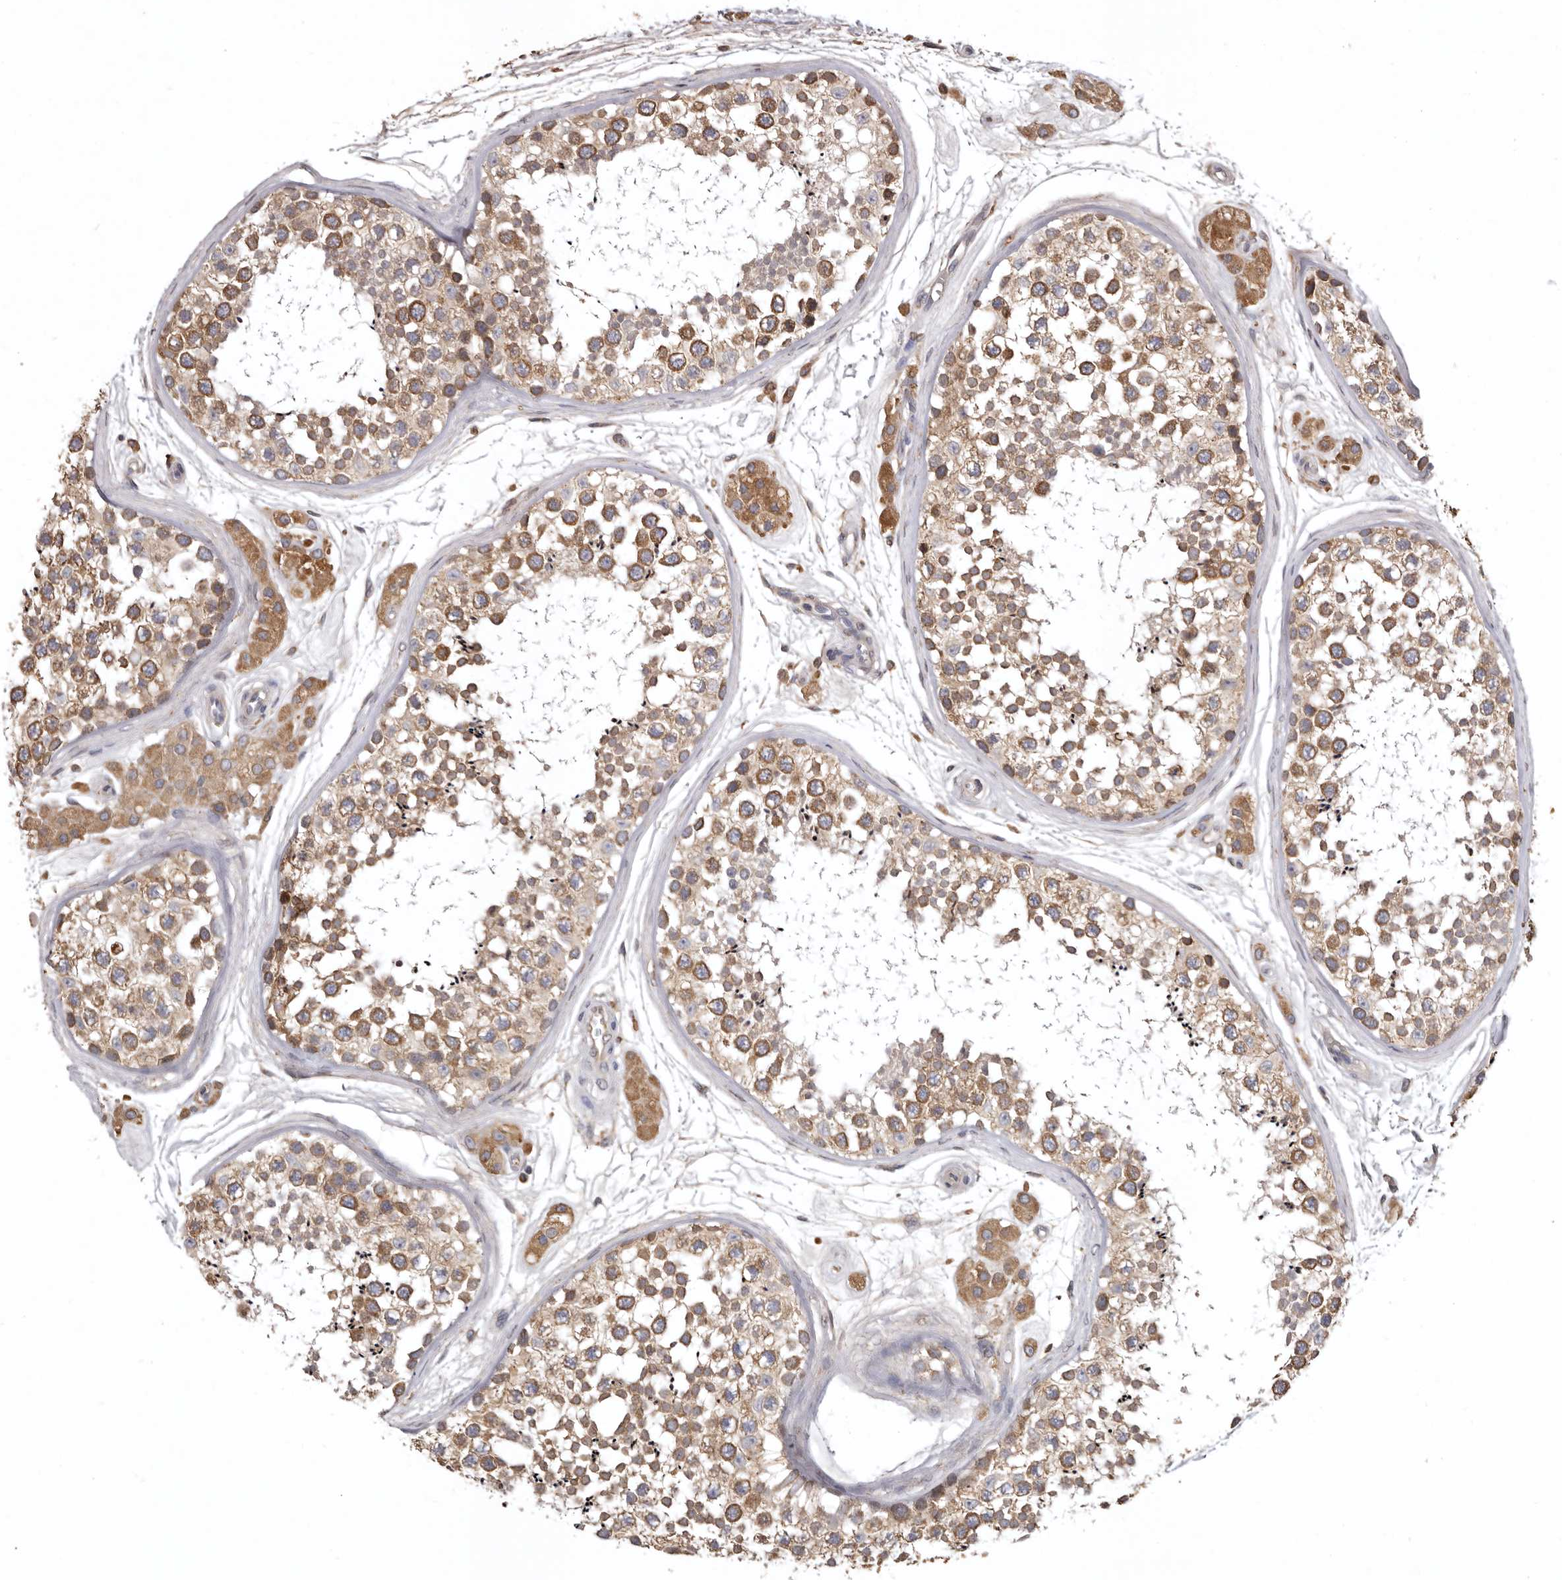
{"staining": {"intensity": "strong", "quantity": "25%-75%", "location": "cytoplasmic/membranous"}, "tissue": "testis", "cell_type": "Cells in seminiferous ducts", "image_type": "normal", "snomed": [{"axis": "morphology", "description": "Normal tissue, NOS"}, {"axis": "topography", "description": "Testis"}], "caption": "Strong cytoplasmic/membranous protein positivity is present in about 25%-75% of cells in seminiferous ducts in testis. The protein of interest is shown in brown color, while the nuclei are stained blue.", "gene": "INKA2", "patient": {"sex": "male", "age": 56}}